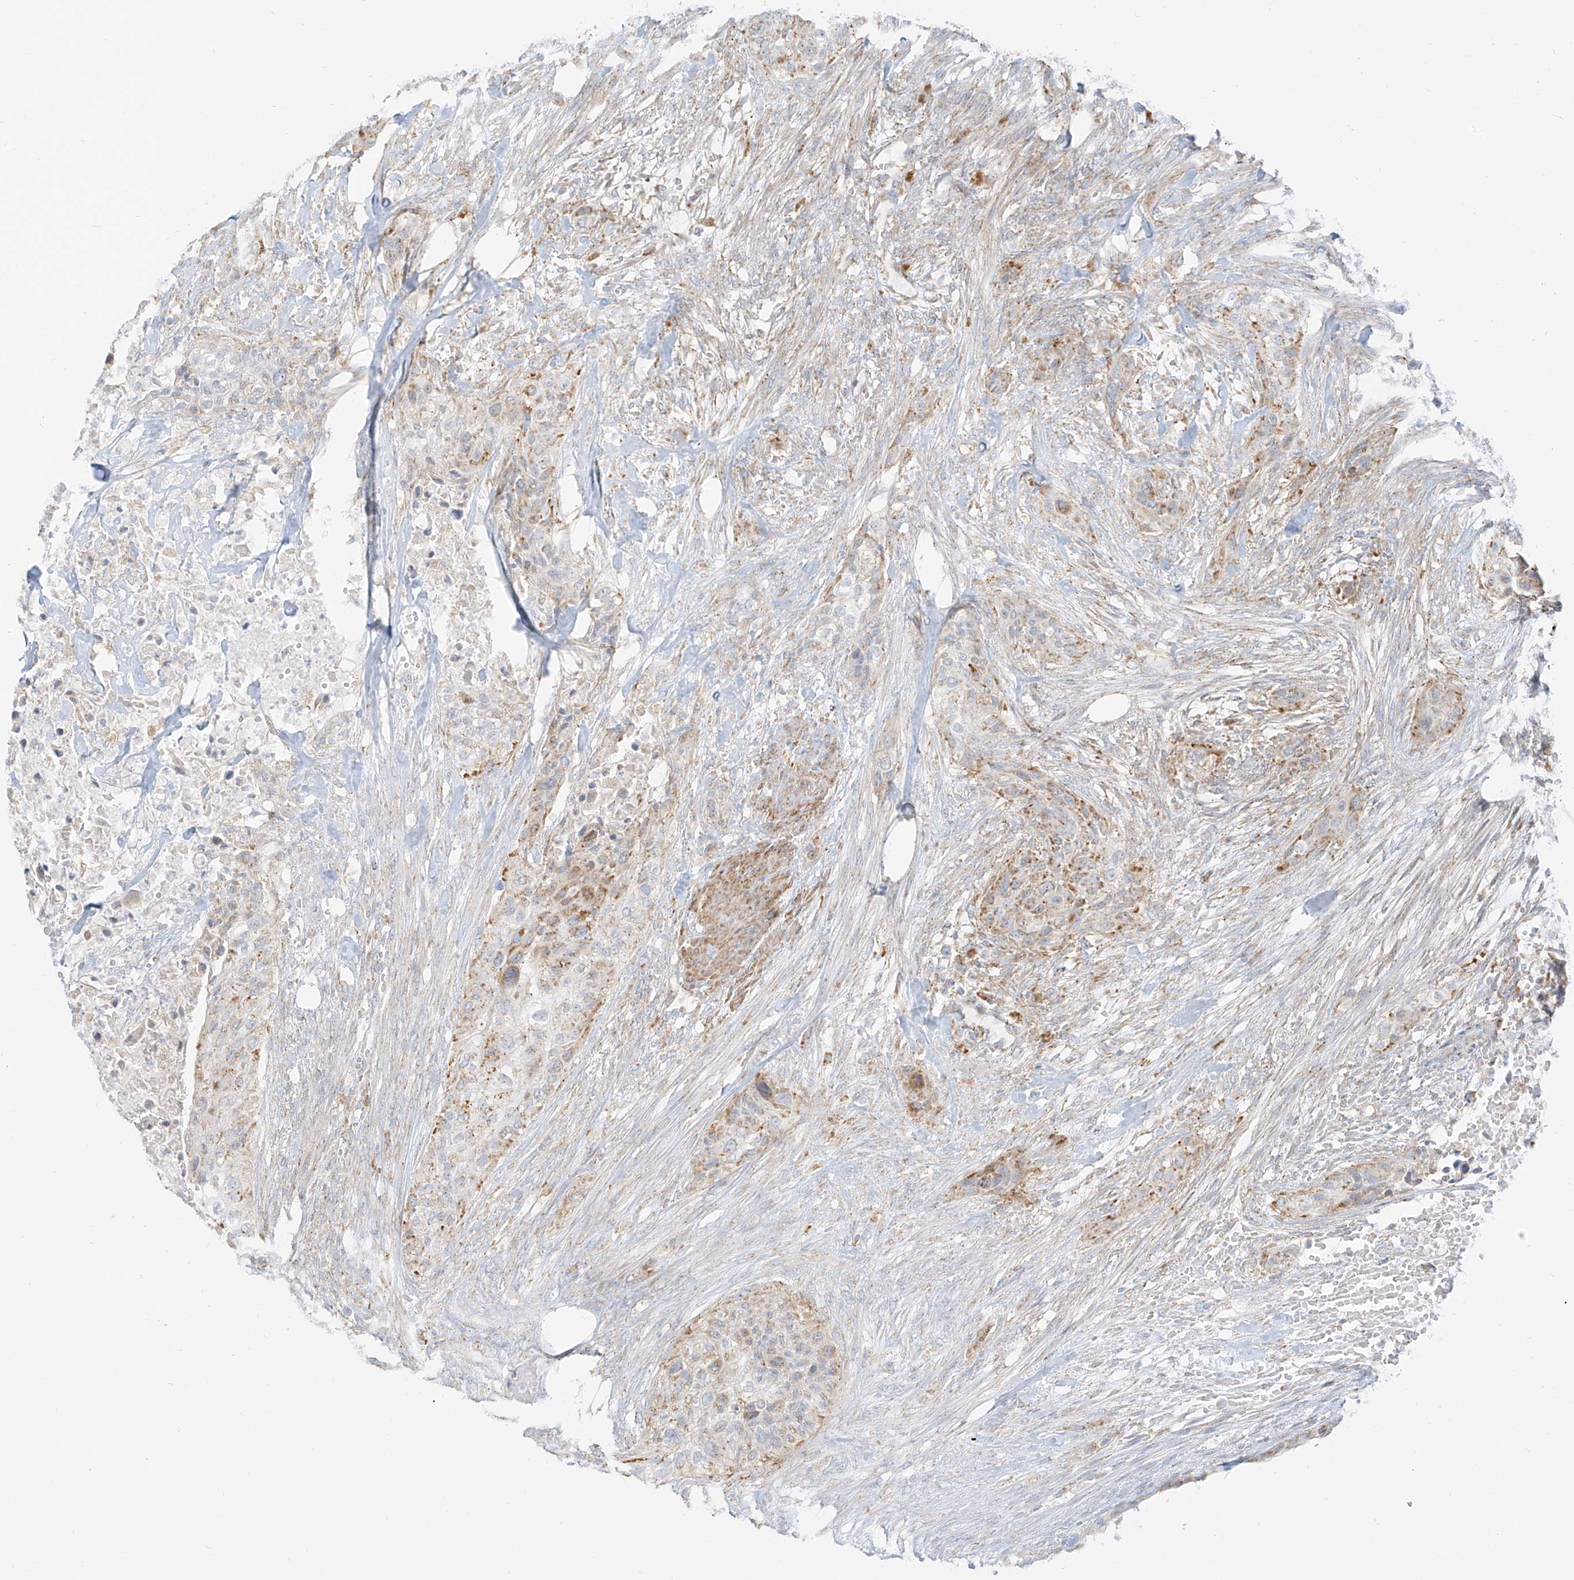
{"staining": {"intensity": "moderate", "quantity": ">75%", "location": "cytoplasmic/membranous"}, "tissue": "urothelial cancer", "cell_type": "Tumor cells", "image_type": "cancer", "snomed": [{"axis": "morphology", "description": "Urothelial carcinoma, High grade"}, {"axis": "topography", "description": "Urinary bladder"}], "caption": "There is medium levels of moderate cytoplasmic/membranous positivity in tumor cells of urothelial cancer, as demonstrated by immunohistochemical staining (brown color).", "gene": "SLC35F6", "patient": {"sex": "male", "age": 35}}